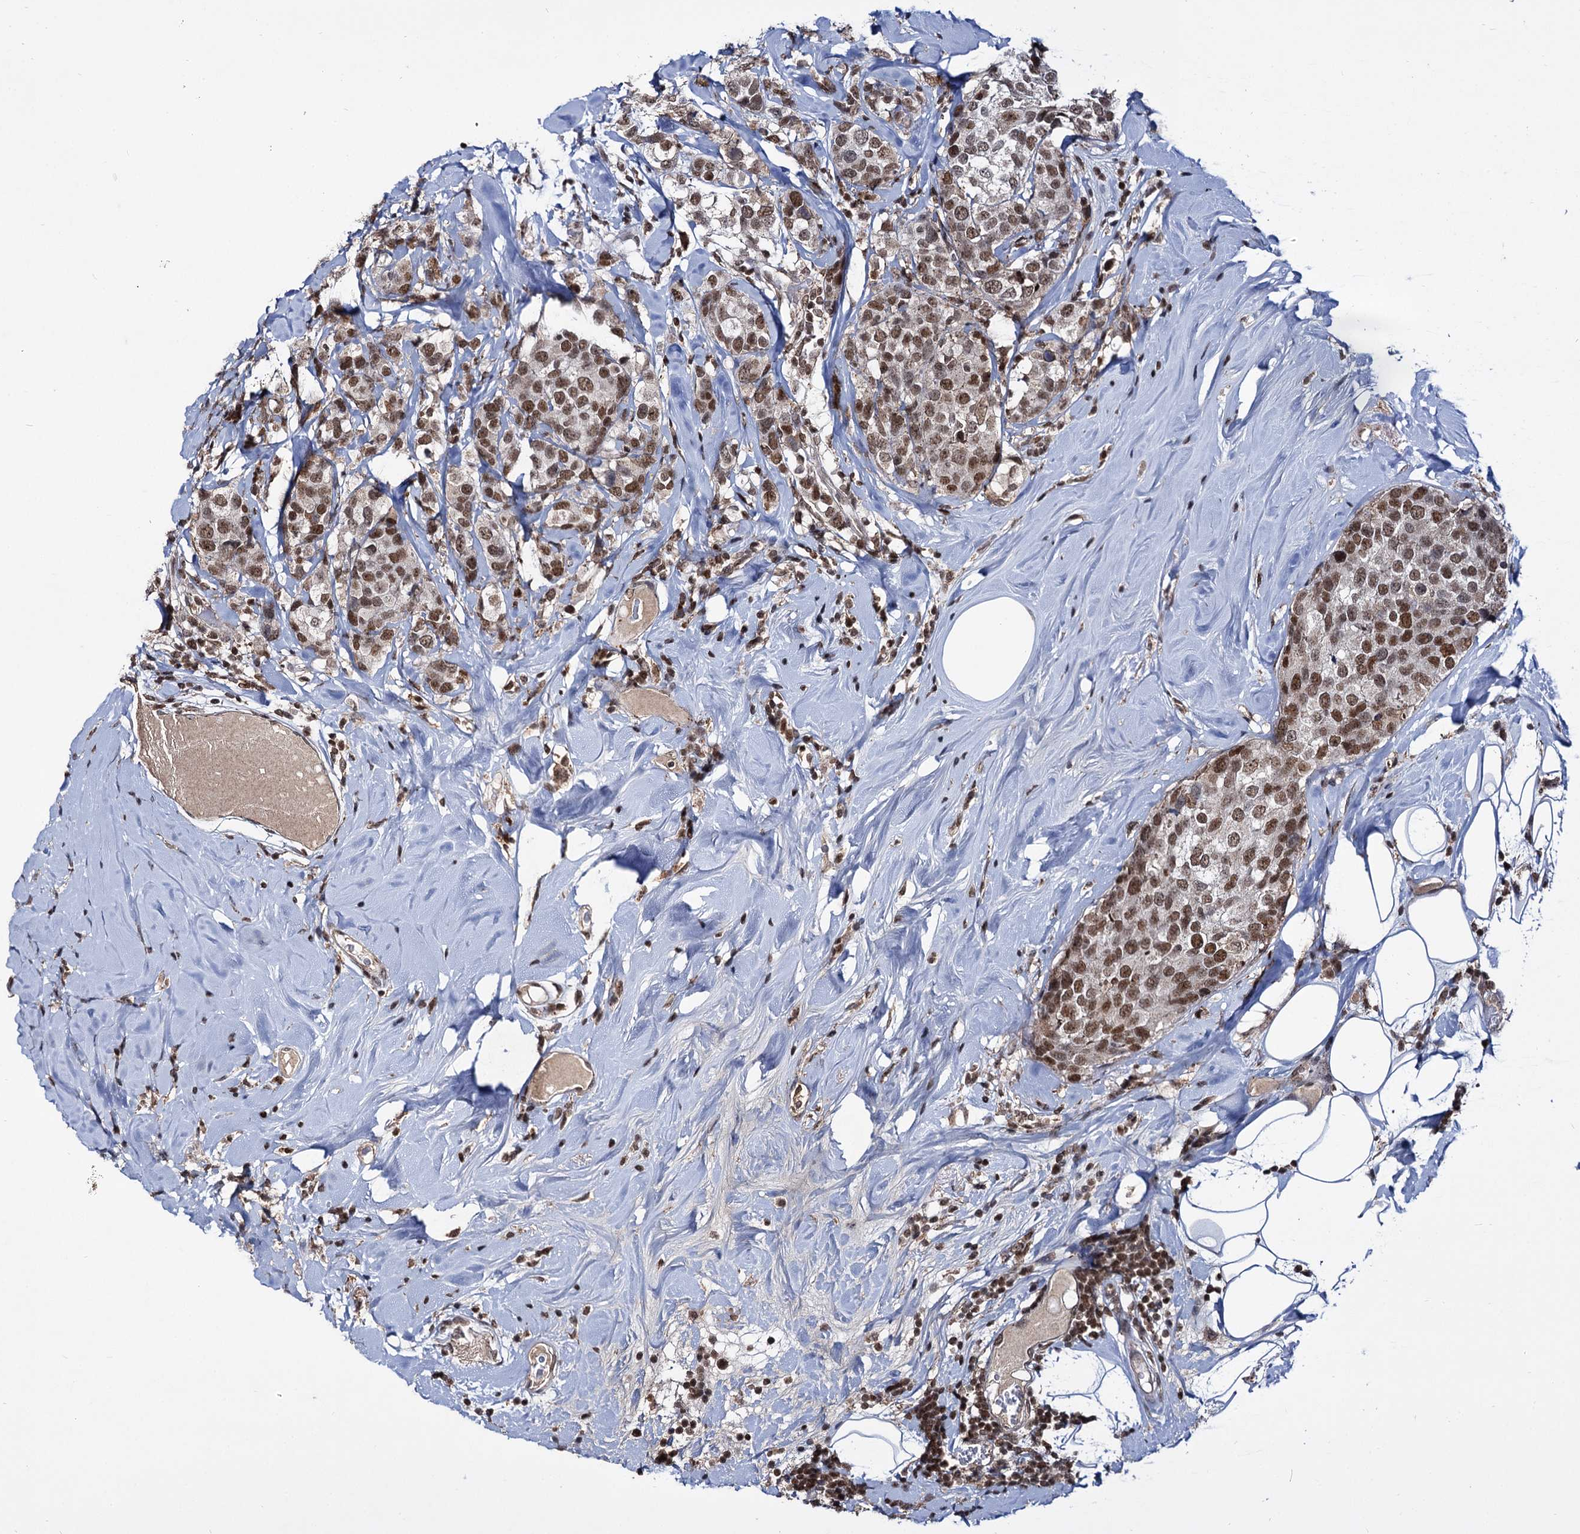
{"staining": {"intensity": "moderate", "quantity": ">75%", "location": "nuclear"}, "tissue": "breast cancer", "cell_type": "Tumor cells", "image_type": "cancer", "snomed": [{"axis": "morphology", "description": "Lobular carcinoma"}, {"axis": "topography", "description": "Breast"}], "caption": "Moderate nuclear expression for a protein is appreciated in approximately >75% of tumor cells of breast lobular carcinoma using IHC.", "gene": "SMCHD1", "patient": {"sex": "female", "age": 59}}